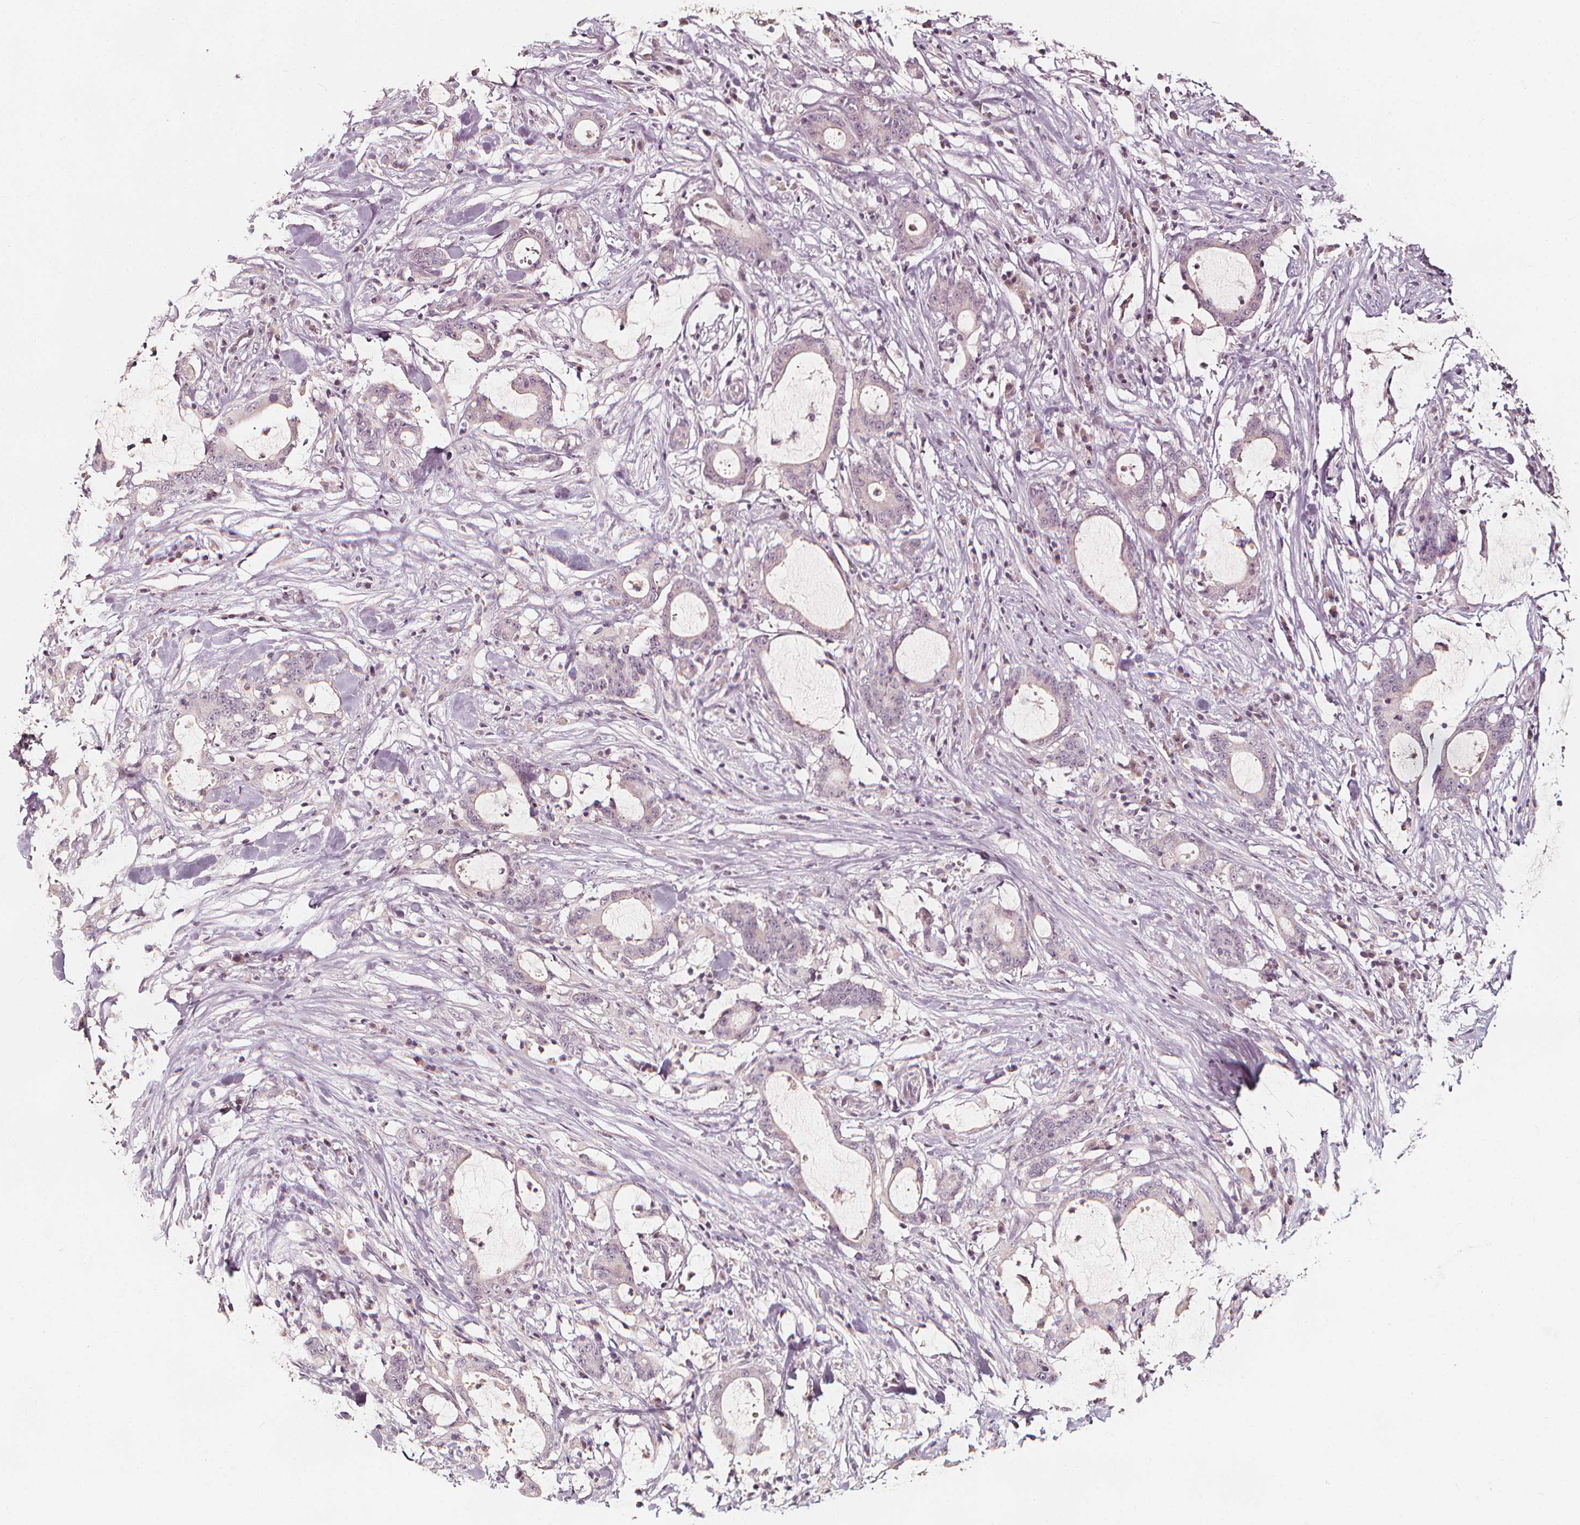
{"staining": {"intensity": "negative", "quantity": "none", "location": "none"}, "tissue": "stomach cancer", "cell_type": "Tumor cells", "image_type": "cancer", "snomed": [{"axis": "morphology", "description": "Adenocarcinoma, NOS"}, {"axis": "topography", "description": "Stomach, upper"}], "caption": "High power microscopy micrograph of an immunohistochemistry image of adenocarcinoma (stomach), revealing no significant staining in tumor cells.", "gene": "NPC1L1", "patient": {"sex": "male", "age": 68}}